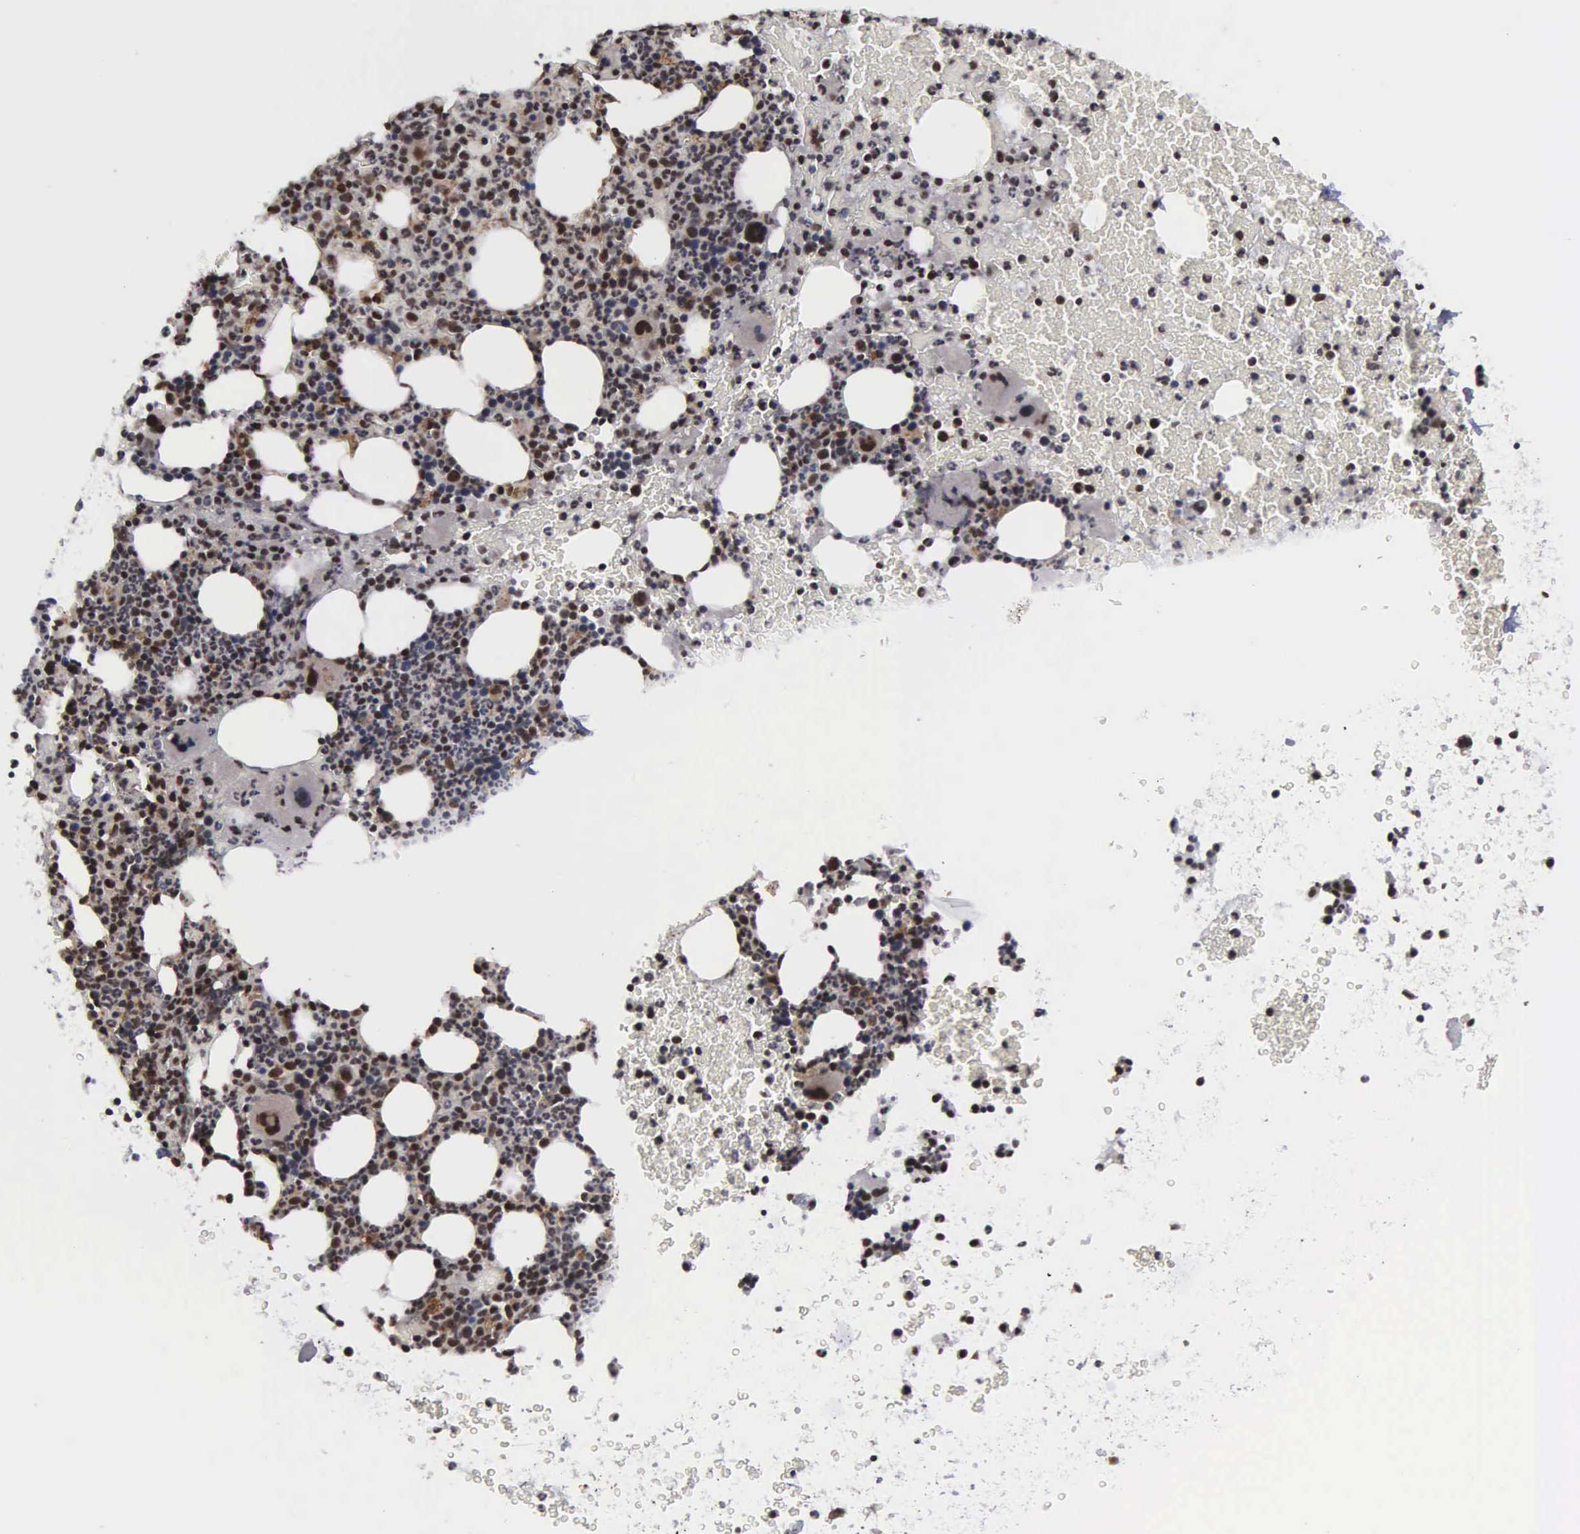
{"staining": {"intensity": "strong", "quantity": ">75%", "location": "nuclear"}, "tissue": "bone marrow", "cell_type": "Hematopoietic cells", "image_type": "normal", "snomed": [{"axis": "morphology", "description": "Normal tissue, NOS"}, {"axis": "topography", "description": "Bone marrow"}], "caption": "Brown immunohistochemical staining in unremarkable human bone marrow shows strong nuclear expression in about >75% of hematopoietic cells. Using DAB (3,3'-diaminobenzidine) (brown) and hematoxylin (blue) stains, captured at high magnification using brightfield microscopy.", "gene": "GTF2A1", "patient": {"sex": "female", "age": 52}}